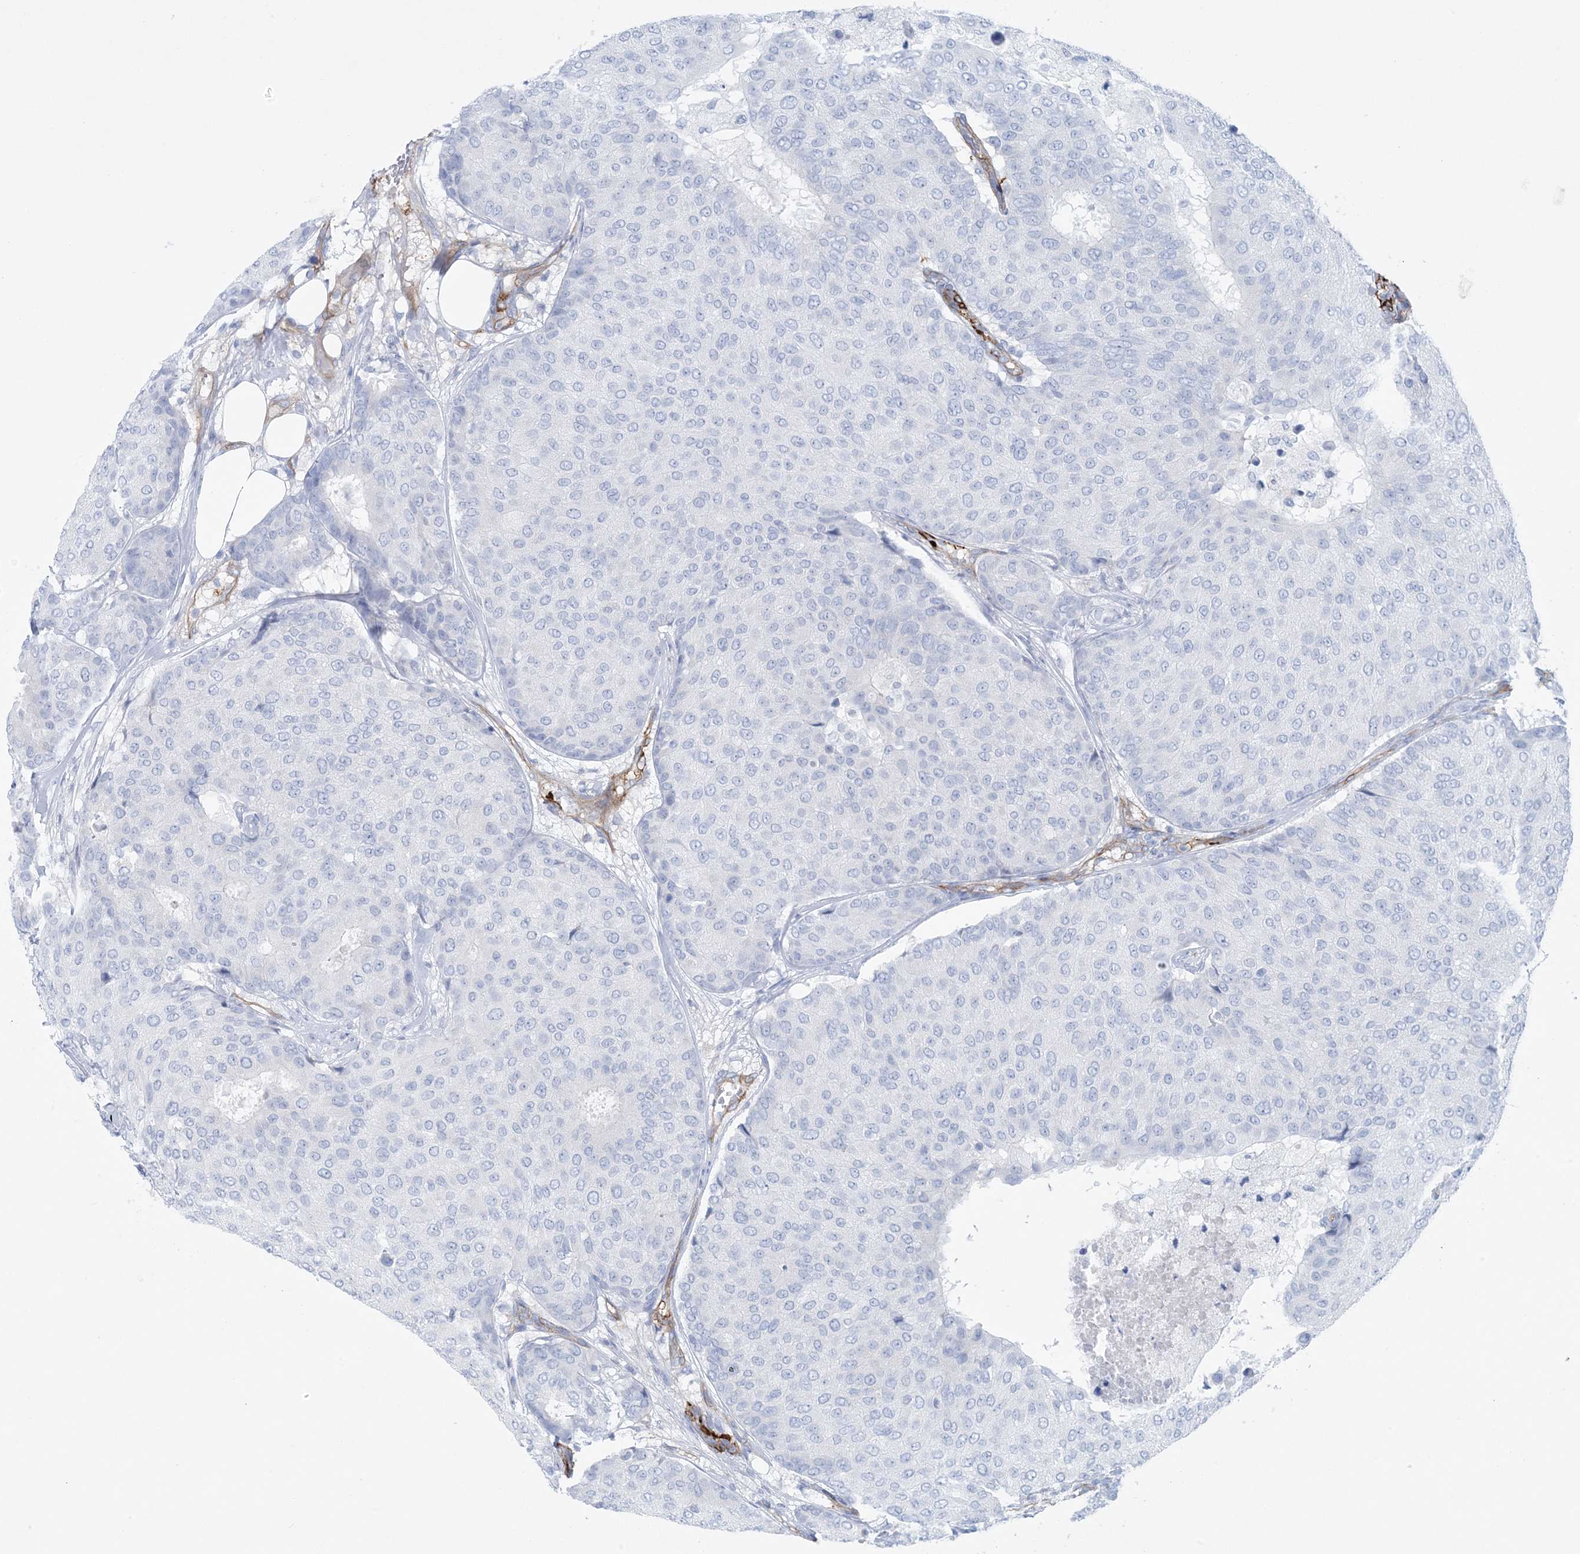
{"staining": {"intensity": "negative", "quantity": "none", "location": "none"}, "tissue": "breast cancer", "cell_type": "Tumor cells", "image_type": "cancer", "snomed": [{"axis": "morphology", "description": "Duct carcinoma"}, {"axis": "topography", "description": "Breast"}], "caption": "The histopathology image demonstrates no significant staining in tumor cells of breast cancer.", "gene": "SHANK1", "patient": {"sex": "female", "age": 75}}